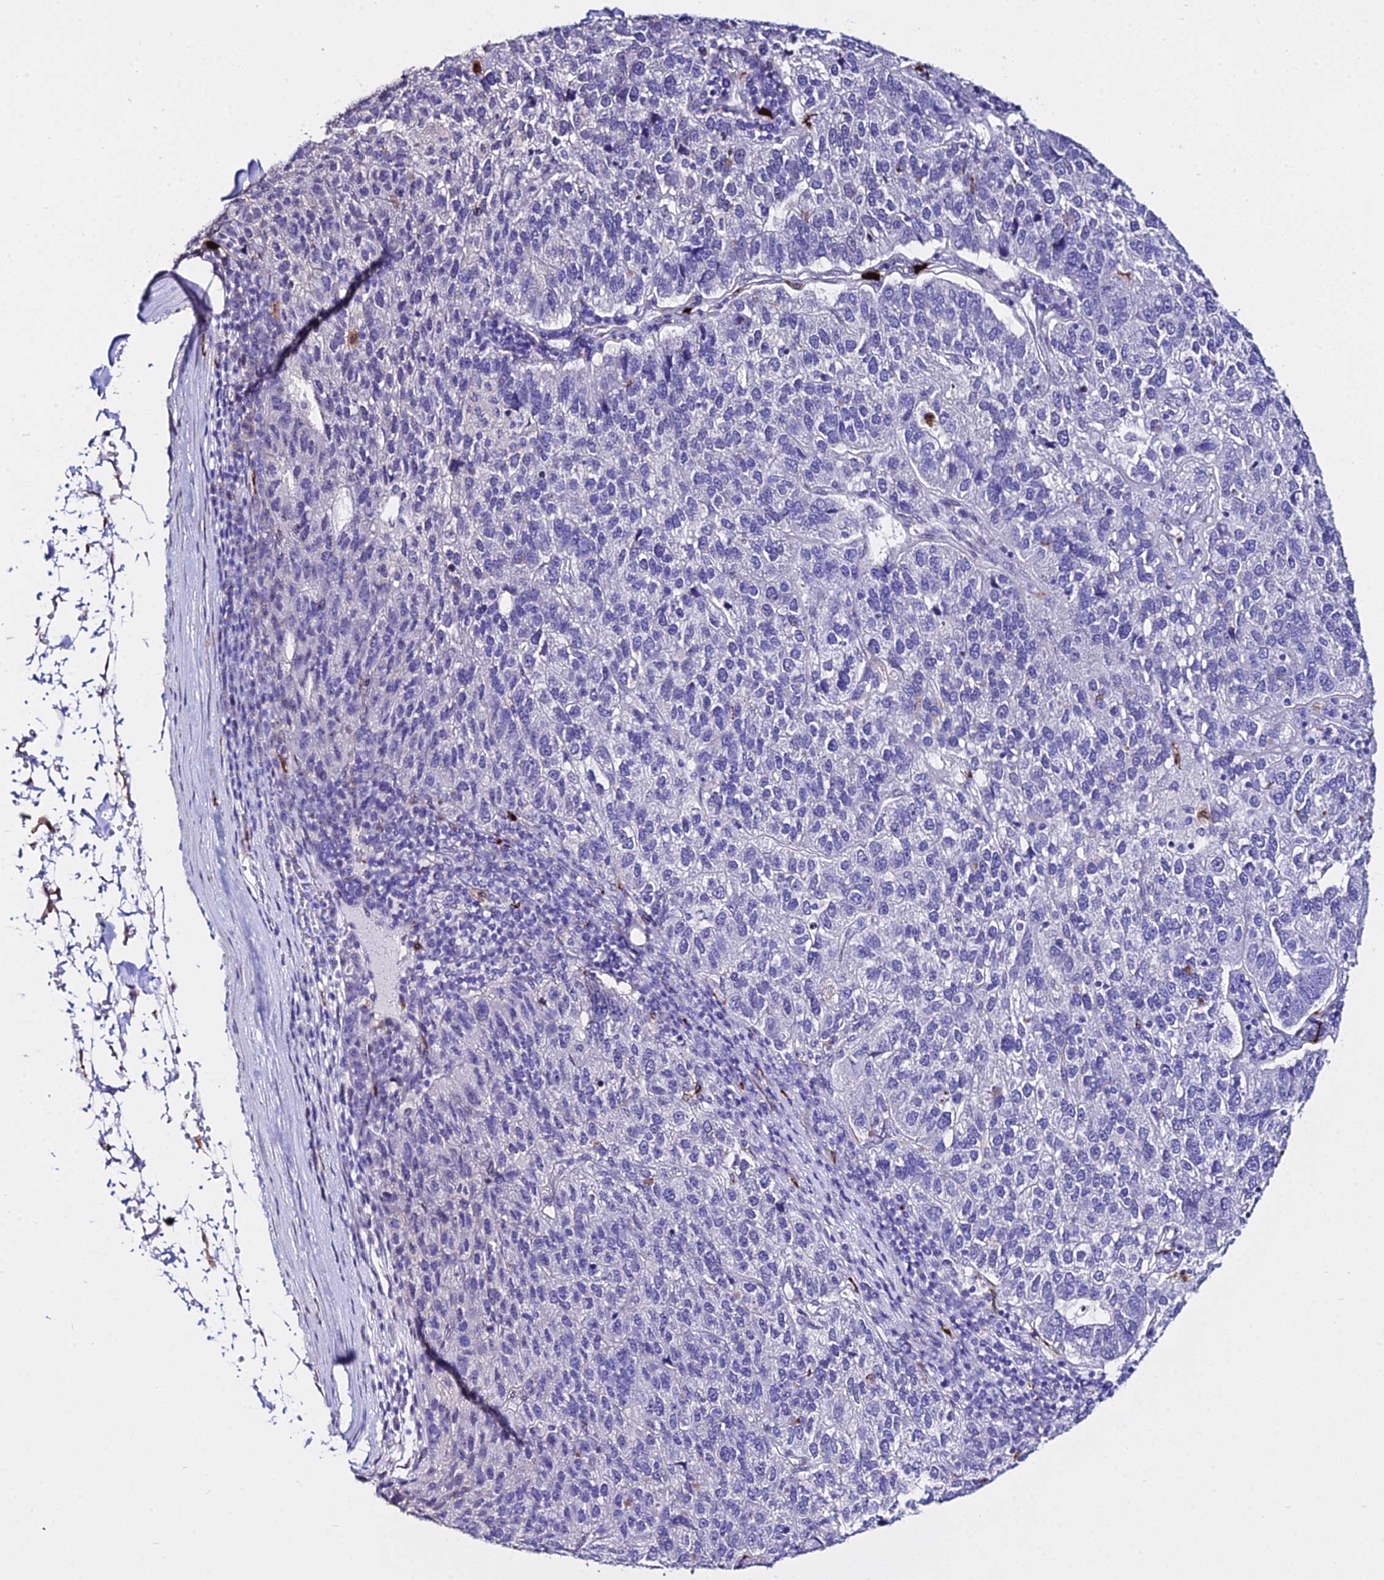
{"staining": {"intensity": "negative", "quantity": "none", "location": "none"}, "tissue": "pancreatic cancer", "cell_type": "Tumor cells", "image_type": "cancer", "snomed": [{"axis": "morphology", "description": "Adenocarcinoma, NOS"}, {"axis": "topography", "description": "Pancreas"}], "caption": "This is an immunohistochemistry (IHC) photomicrograph of human adenocarcinoma (pancreatic). There is no staining in tumor cells.", "gene": "MCM10", "patient": {"sex": "female", "age": 61}}